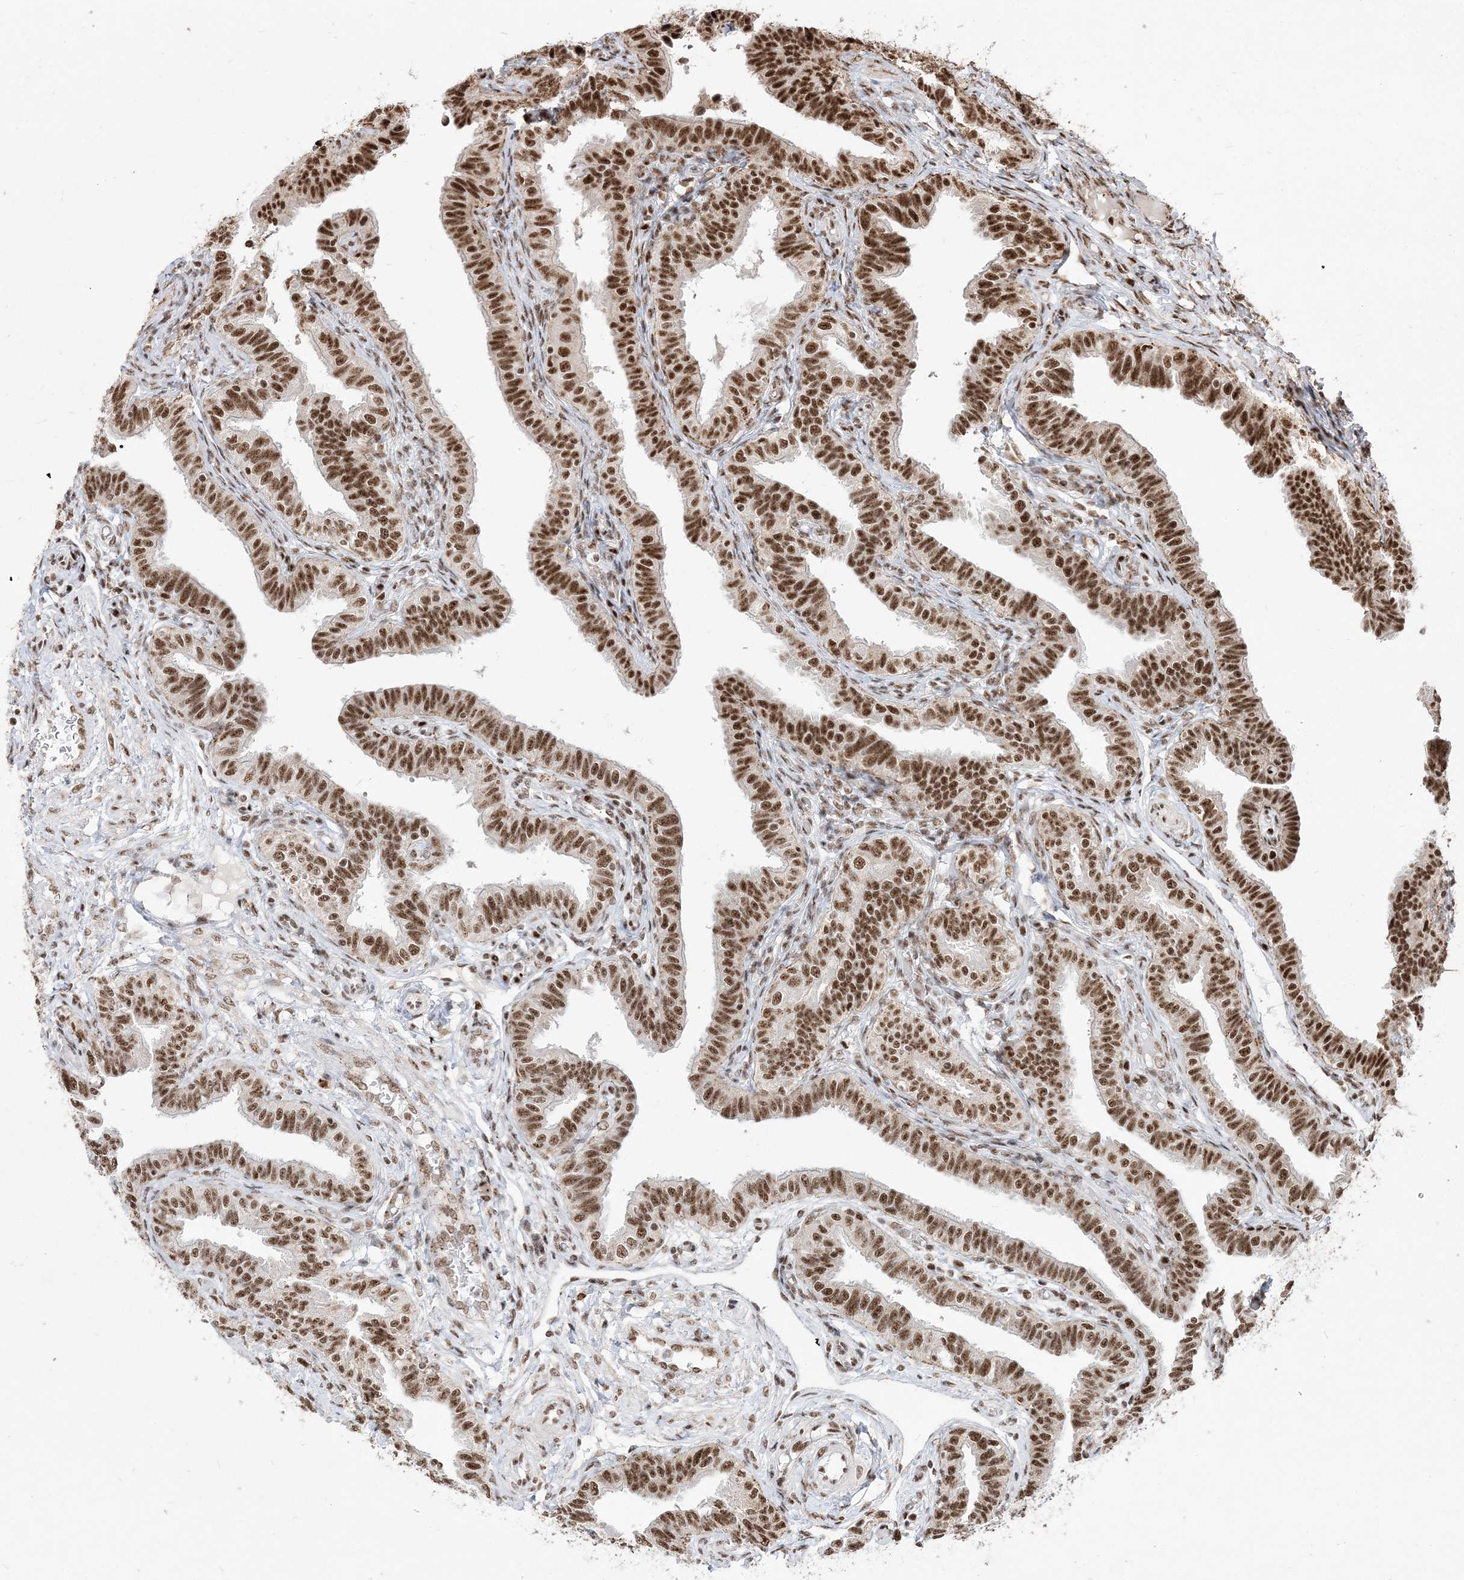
{"staining": {"intensity": "strong", "quantity": ">75%", "location": "nuclear"}, "tissue": "fallopian tube", "cell_type": "Glandular cells", "image_type": "normal", "snomed": [{"axis": "morphology", "description": "Normal tissue, NOS"}, {"axis": "topography", "description": "Fallopian tube"}], "caption": "Fallopian tube stained with DAB (3,3'-diaminobenzidine) immunohistochemistry demonstrates high levels of strong nuclear staining in approximately >75% of glandular cells. (DAB (3,3'-diaminobenzidine) = brown stain, brightfield microscopy at high magnification).", "gene": "RBM17", "patient": {"sex": "female", "age": 39}}